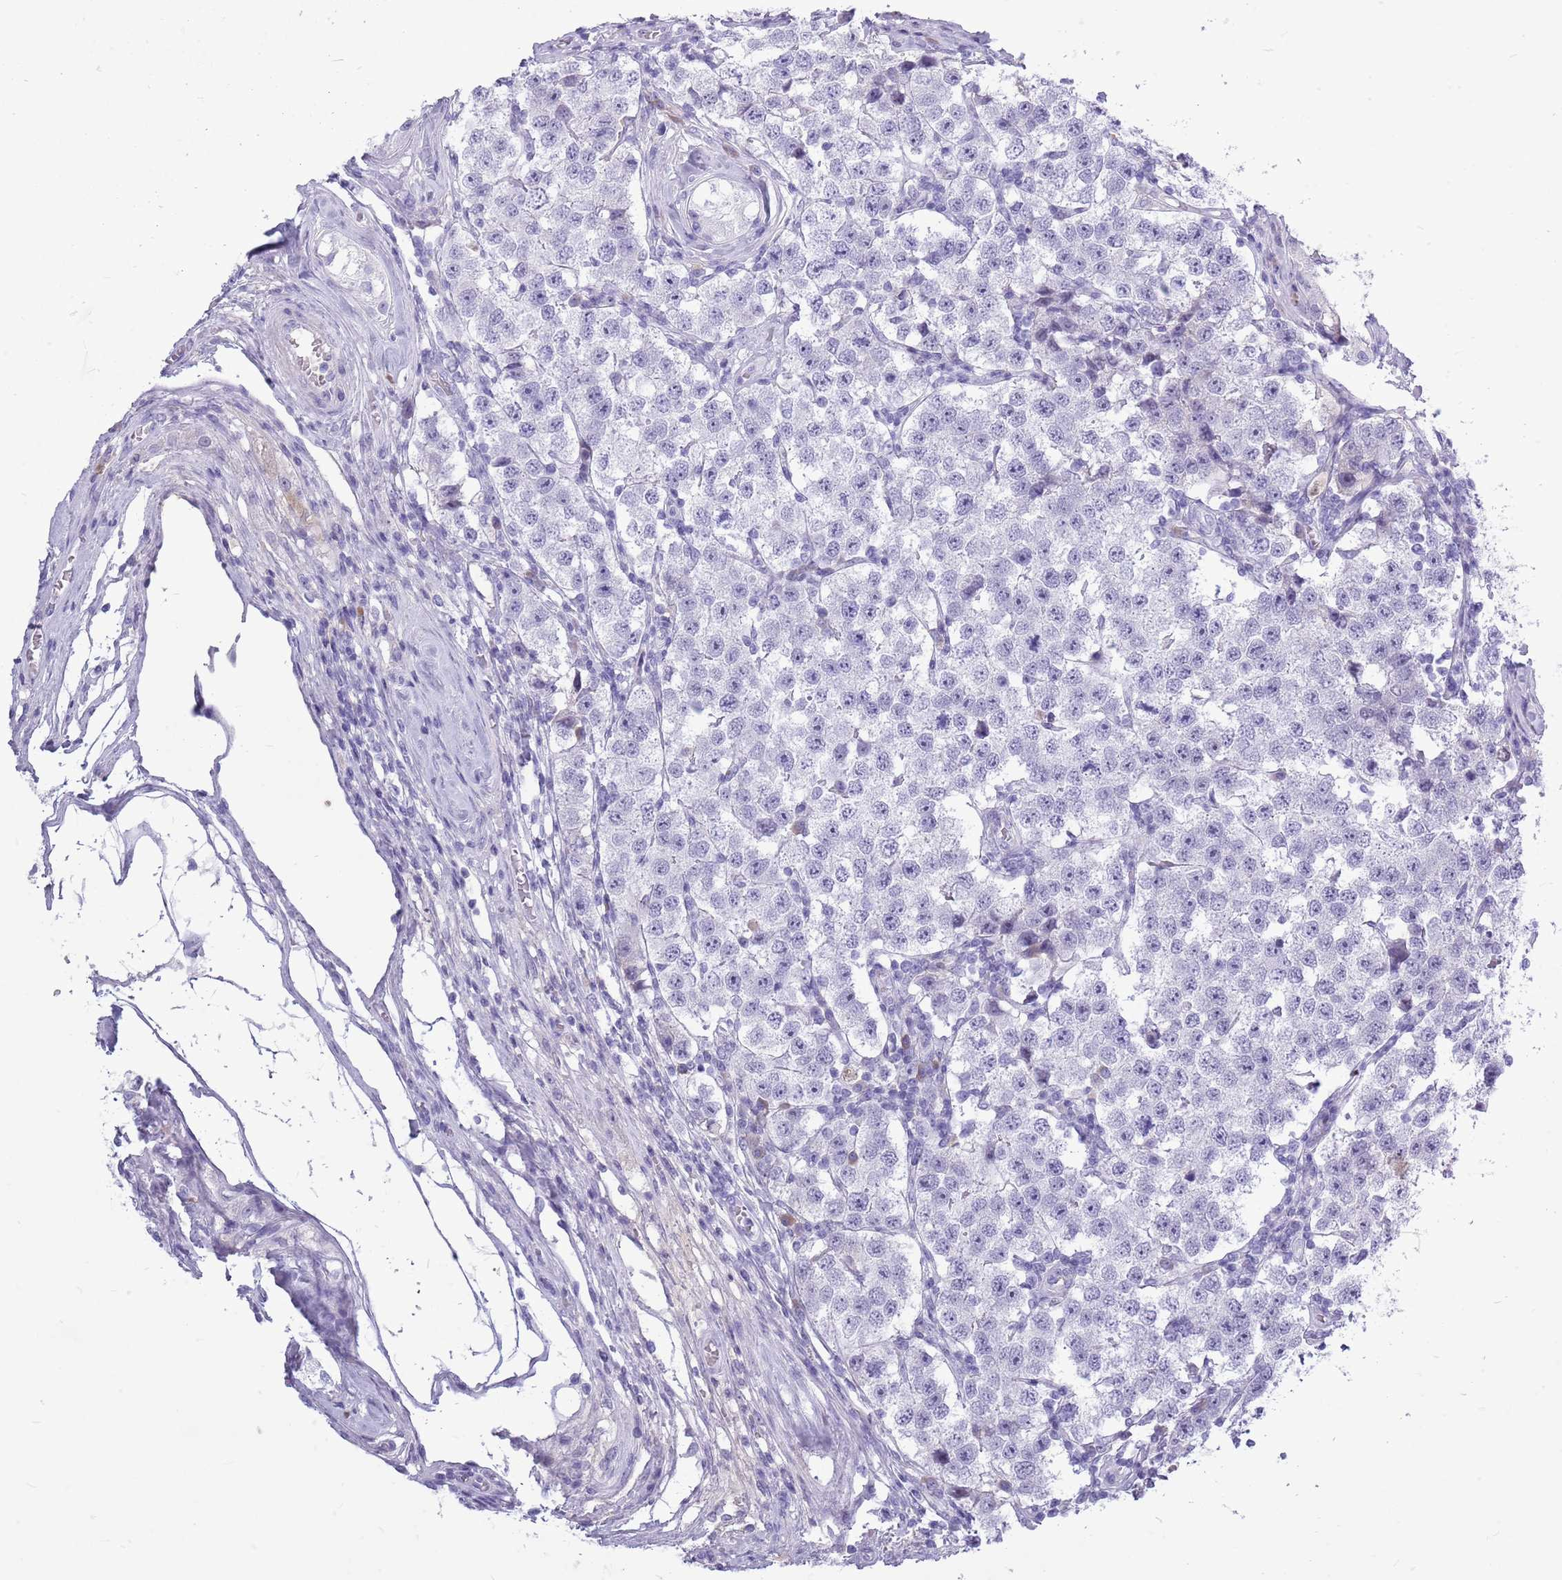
{"staining": {"intensity": "negative", "quantity": "none", "location": "none"}, "tissue": "testis cancer", "cell_type": "Tumor cells", "image_type": "cancer", "snomed": [{"axis": "morphology", "description": "Seminoma, NOS"}, {"axis": "topography", "description": "Testis"}], "caption": "Immunohistochemistry micrograph of neoplastic tissue: human testis cancer stained with DAB (3,3'-diaminobenzidine) demonstrates no significant protein positivity in tumor cells. (Immunohistochemistry (ihc), brightfield microscopy, high magnification).", "gene": "ZNF425", "patient": {"sex": "male", "age": 34}}